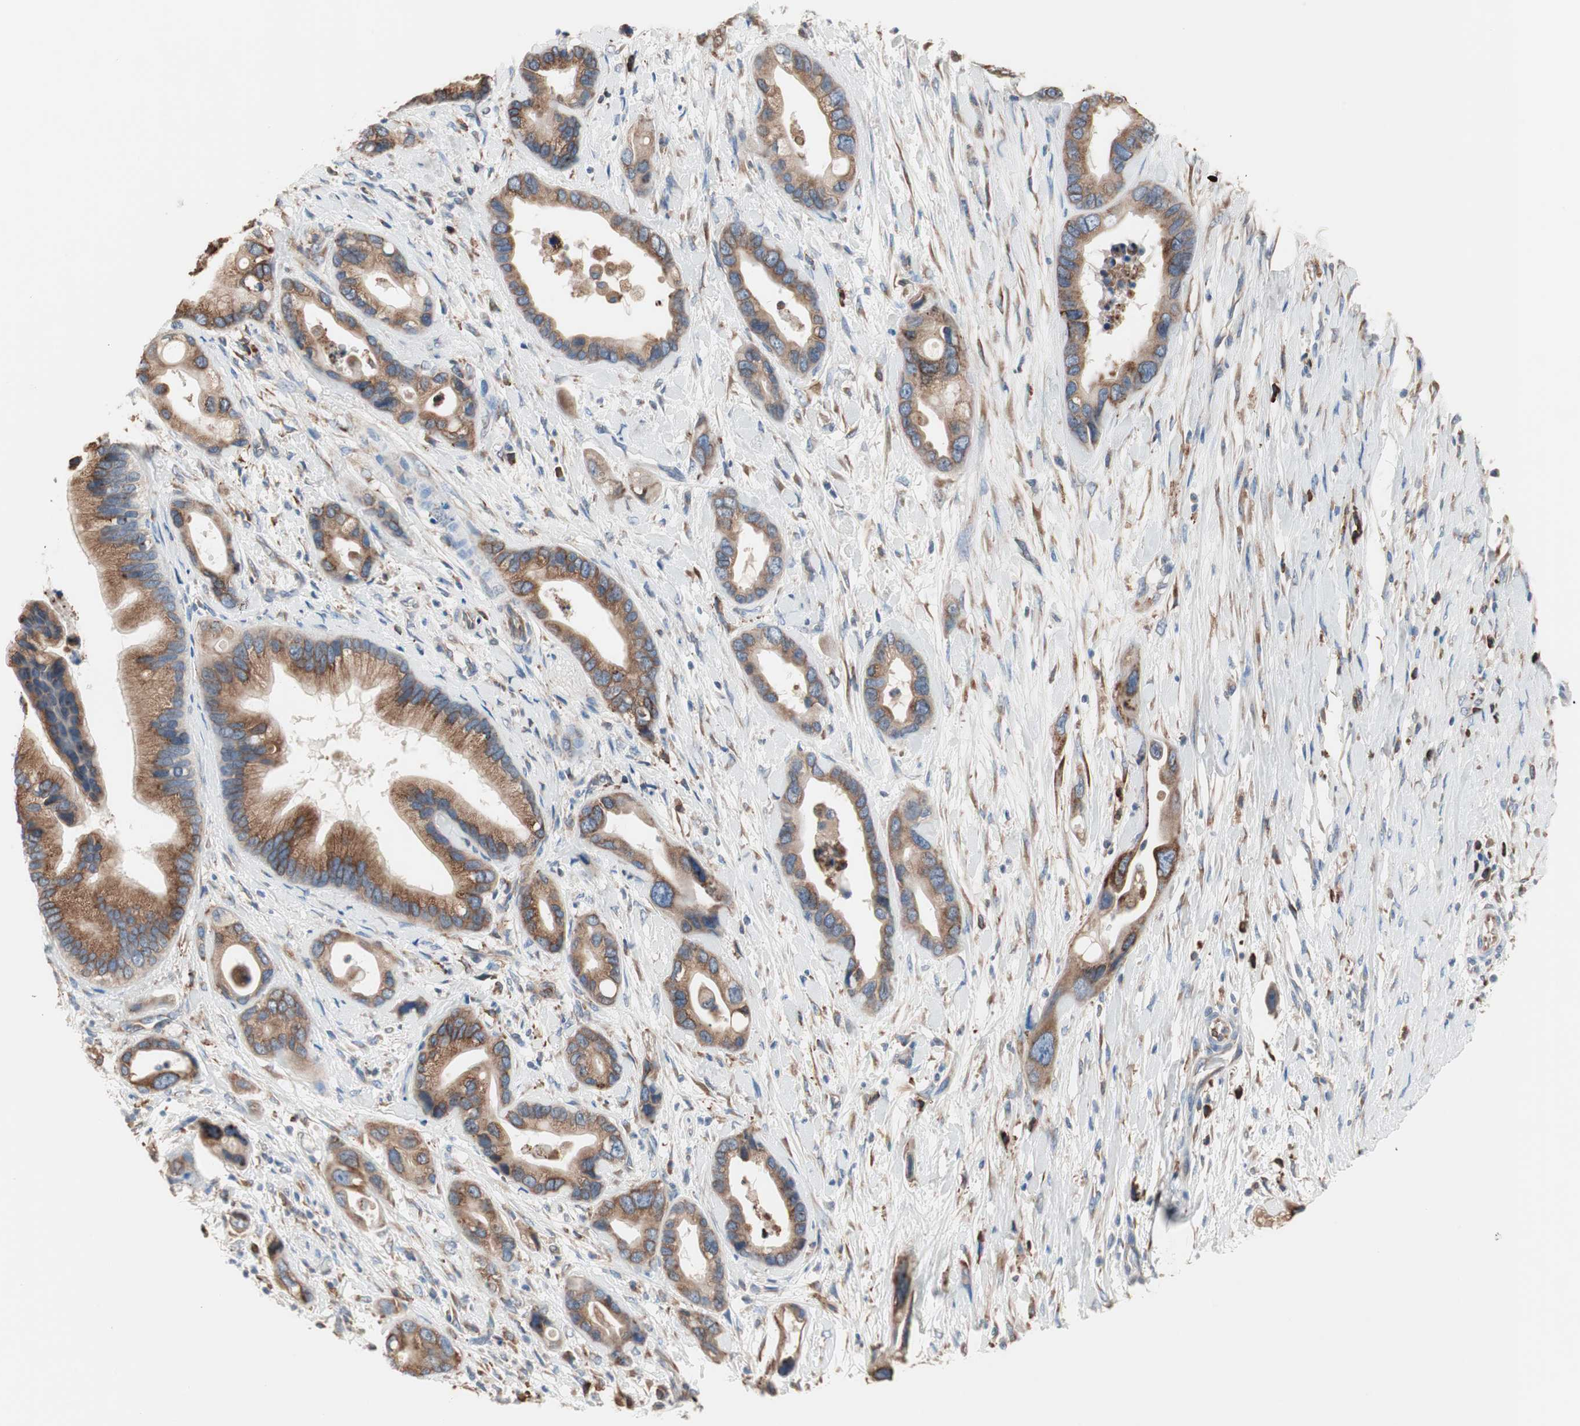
{"staining": {"intensity": "moderate", "quantity": ">75%", "location": "cytoplasmic/membranous"}, "tissue": "pancreatic cancer", "cell_type": "Tumor cells", "image_type": "cancer", "snomed": [{"axis": "morphology", "description": "Adenocarcinoma, NOS"}, {"axis": "topography", "description": "Pancreas"}], "caption": "Pancreatic adenocarcinoma tissue reveals moderate cytoplasmic/membranous expression in approximately >75% of tumor cells (DAB (3,3'-diaminobenzidine) IHC, brown staining for protein, blue staining for nuclei).", "gene": "SLC27A4", "patient": {"sex": "female", "age": 77}}